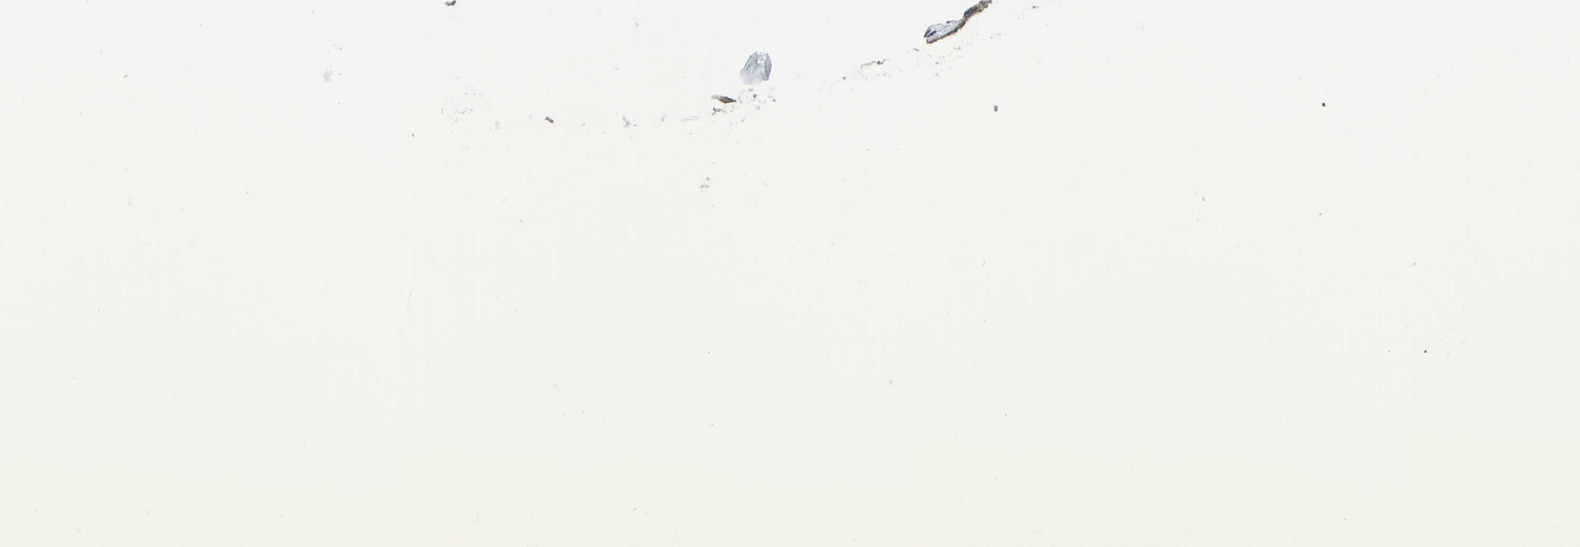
{"staining": {"intensity": "weak", "quantity": ">75%", "location": "cytoplasmic/membranous,nuclear"}, "tissue": "ovarian cancer", "cell_type": "Tumor cells", "image_type": "cancer", "snomed": [{"axis": "morphology", "description": "Cystadenocarcinoma, serous, NOS"}, {"axis": "topography", "description": "Ovary"}], "caption": "There is low levels of weak cytoplasmic/membranous and nuclear expression in tumor cells of ovarian serous cystadenocarcinoma, as demonstrated by immunohistochemical staining (brown color).", "gene": "MTA1", "patient": {"sex": "female", "age": 58}}